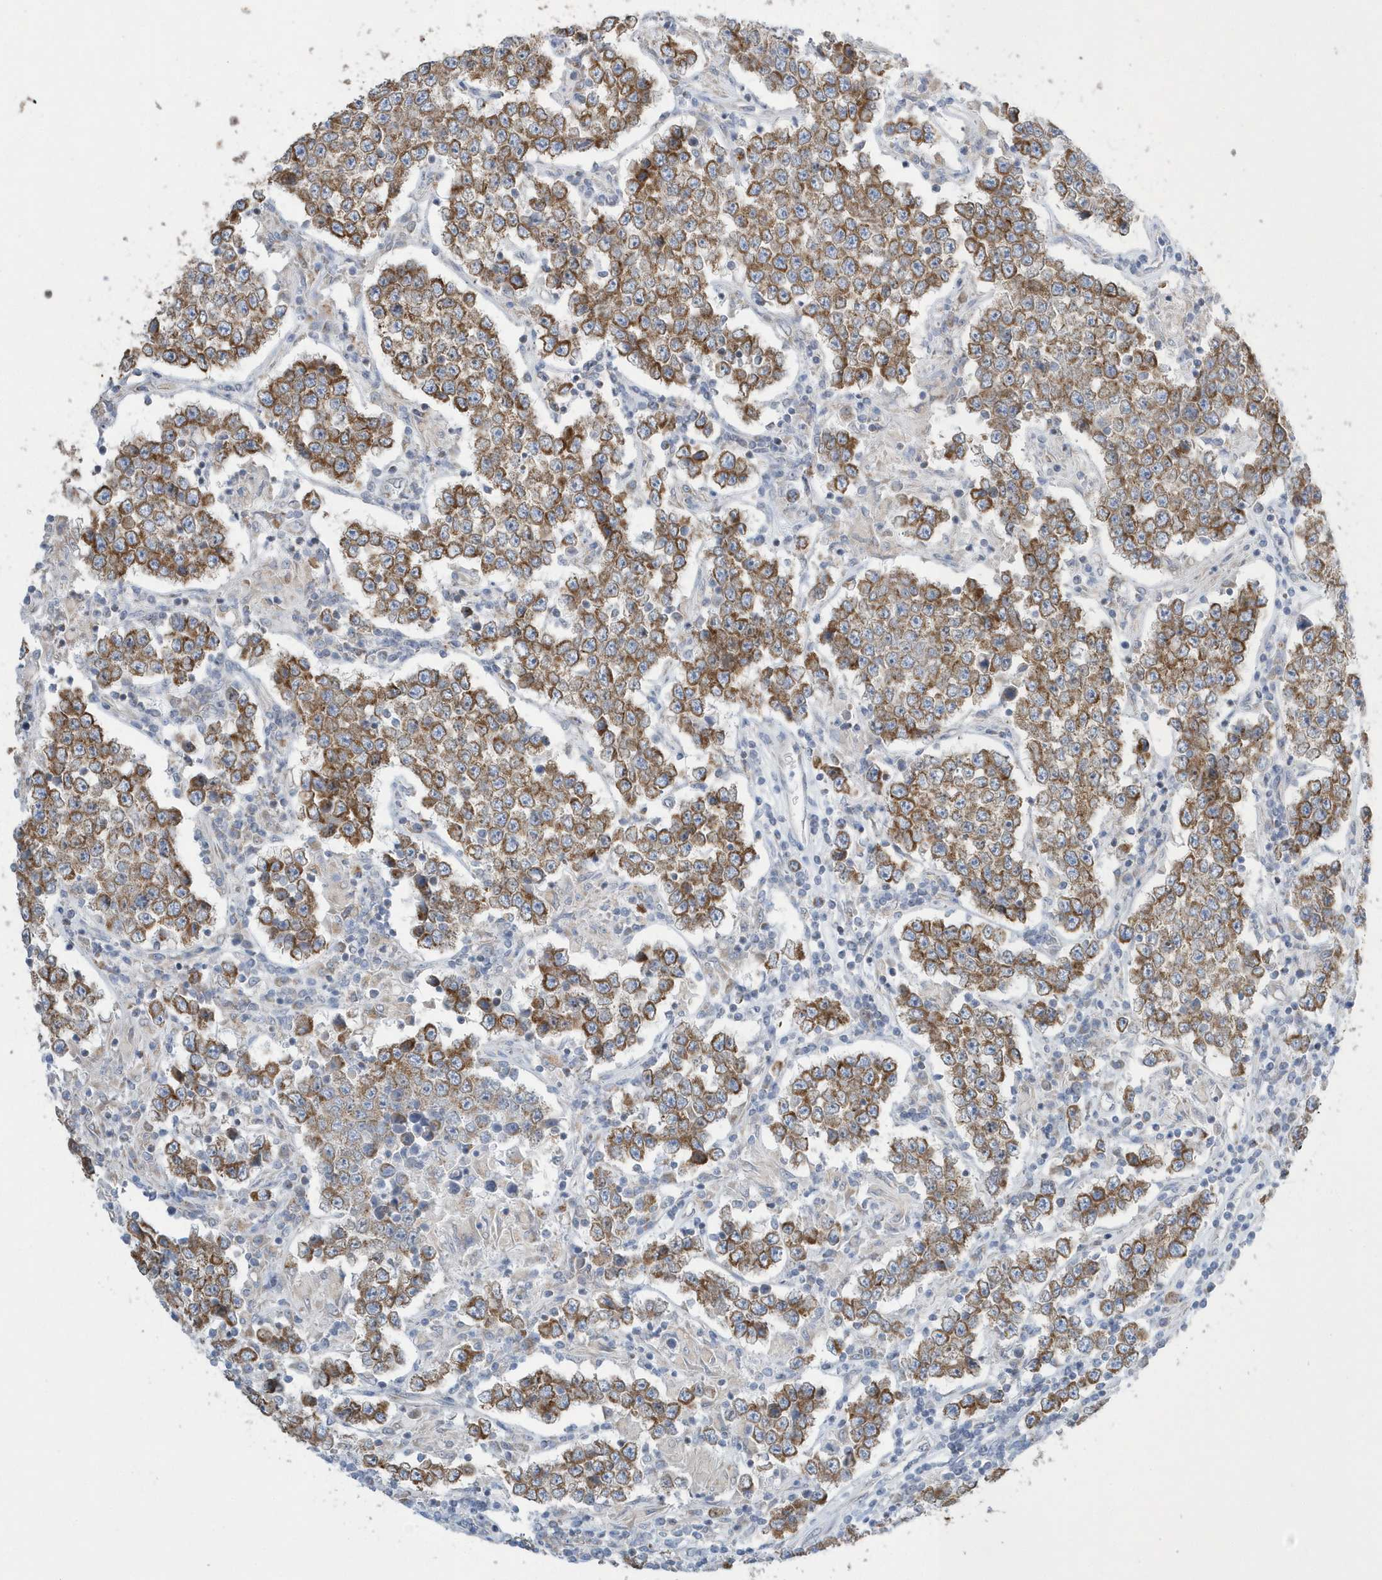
{"staining": {"intensity": "moderate", "quantity": ">75%", "location": "cytoplasmic/membranous"}, "tissue": "testis cancer", "cell_type": "Tumor cells", "image_type": "cancer", "snomed": [{"axis": "morphology", "description": "Normal tissue, NOS"}, {"axis": "morphology", "description": "Urothelial carcinoma, High grade"}, {"axis": "morphology", "description": "Seminoma, NOS"}, {"axis": "morphology", "description": "Carcinoma, Embryonal, NOS"}, {"axis": "topography", "description": "Urinary bladder"}, {"axis": "topography", "description": "Testis"}], "caption": "Immunohistochemistry image of neoplastic tissue: testis cancer stained using IHC shows medium levels of moderate protein expression localized specifically in the cytoplasmic/membranous of tumor cells, appearing as a cytoplasmic/membranous brown color.", "gene": "SPATA5", "patient": {"sex": "male", "age": 41}}